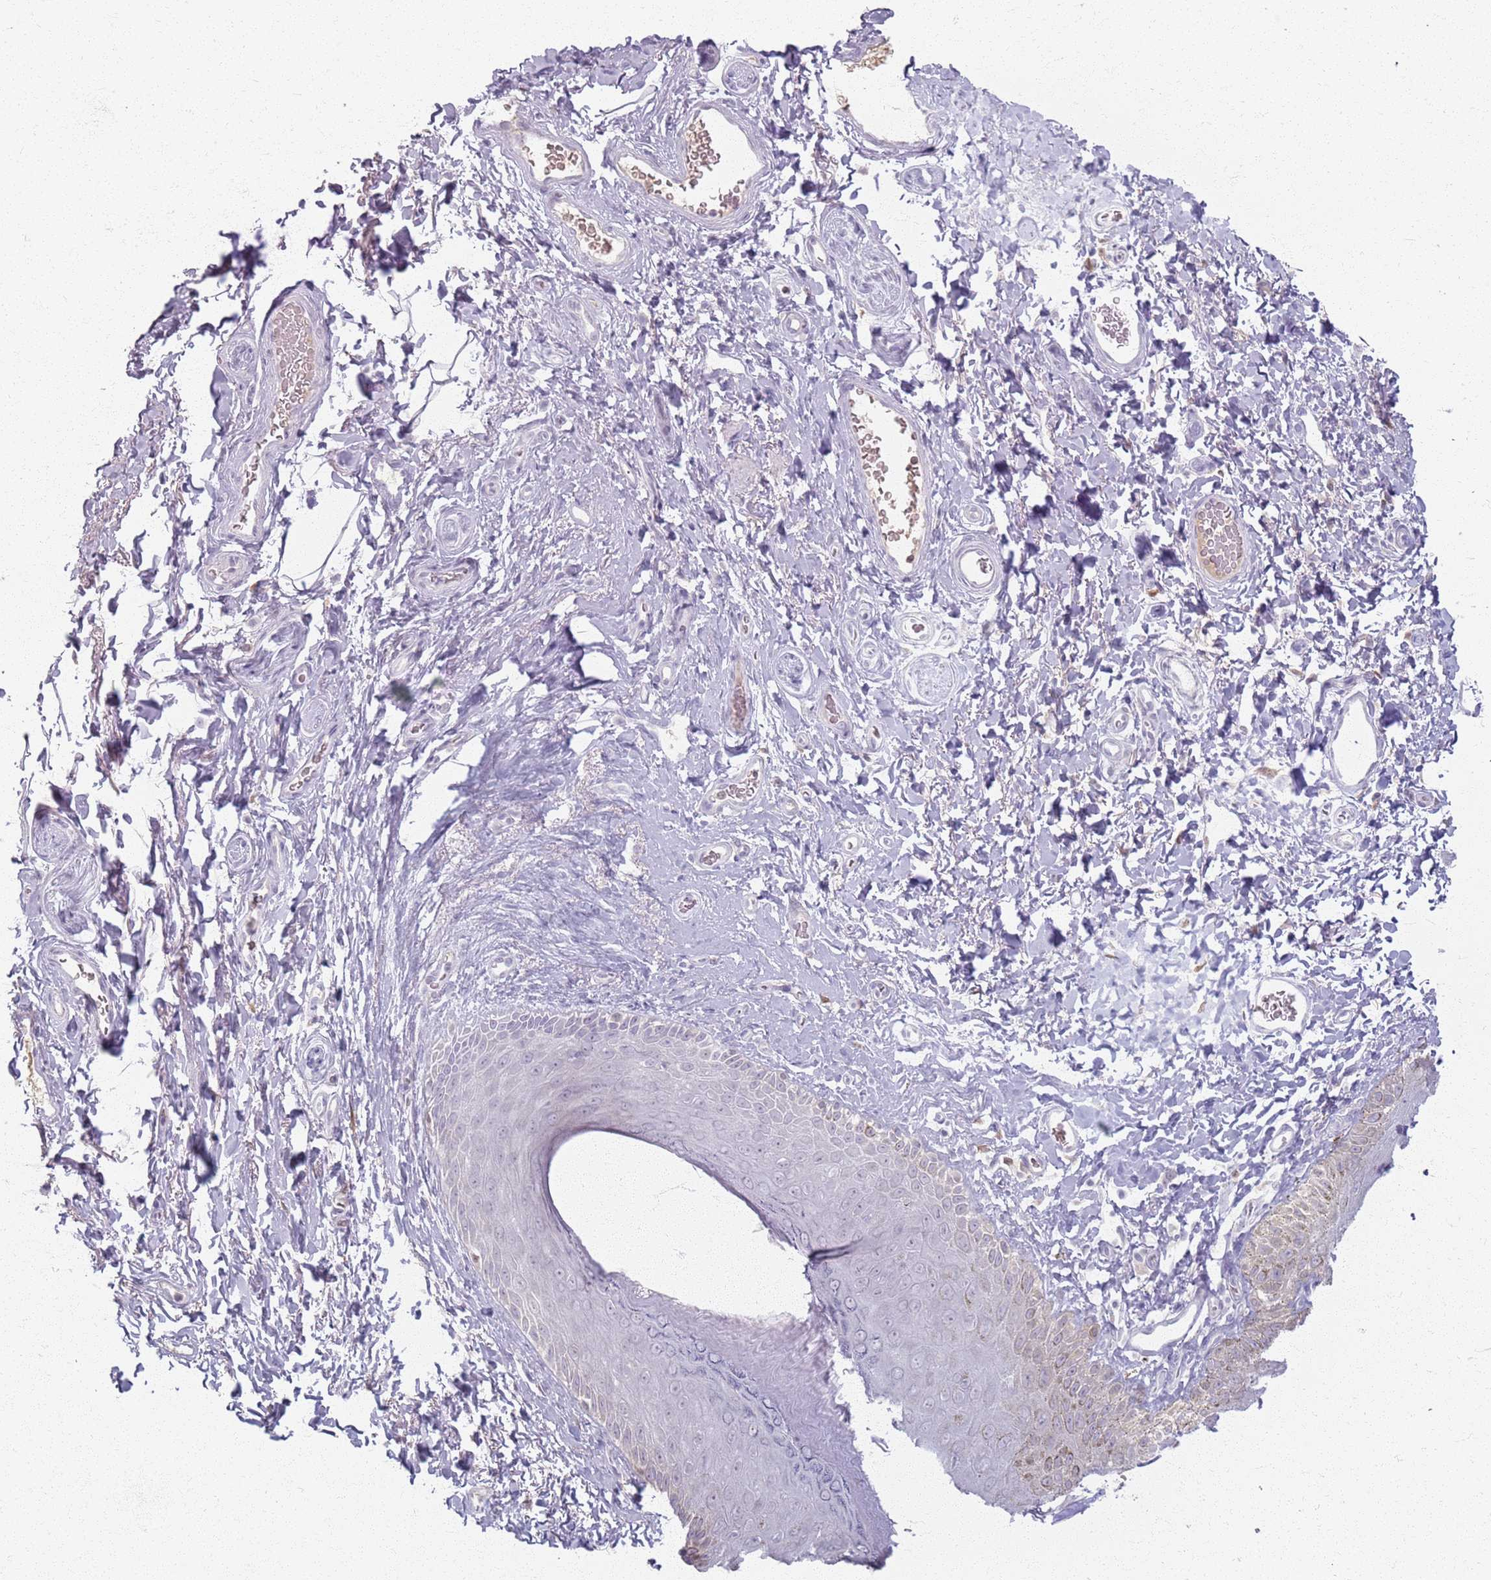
{"staining": {"intensity": "negative", "quantity": "none", "location": "none"}, "tissue": "skin", "cell_type": "Epidermal cells", "image_type": "normal", "snomed": [{"axis": "morphology", "description": "Normal tissue, NOS"}, {"axis": "topography", "description": "Anal"}], "caption": "An immunohistochemistry (IHC) photomicrograph of normal skin is shown. There is no staining in epidermal cells of skin.", "gene": "CRIPT", "patient": {"sex": "male", "age": 44}}